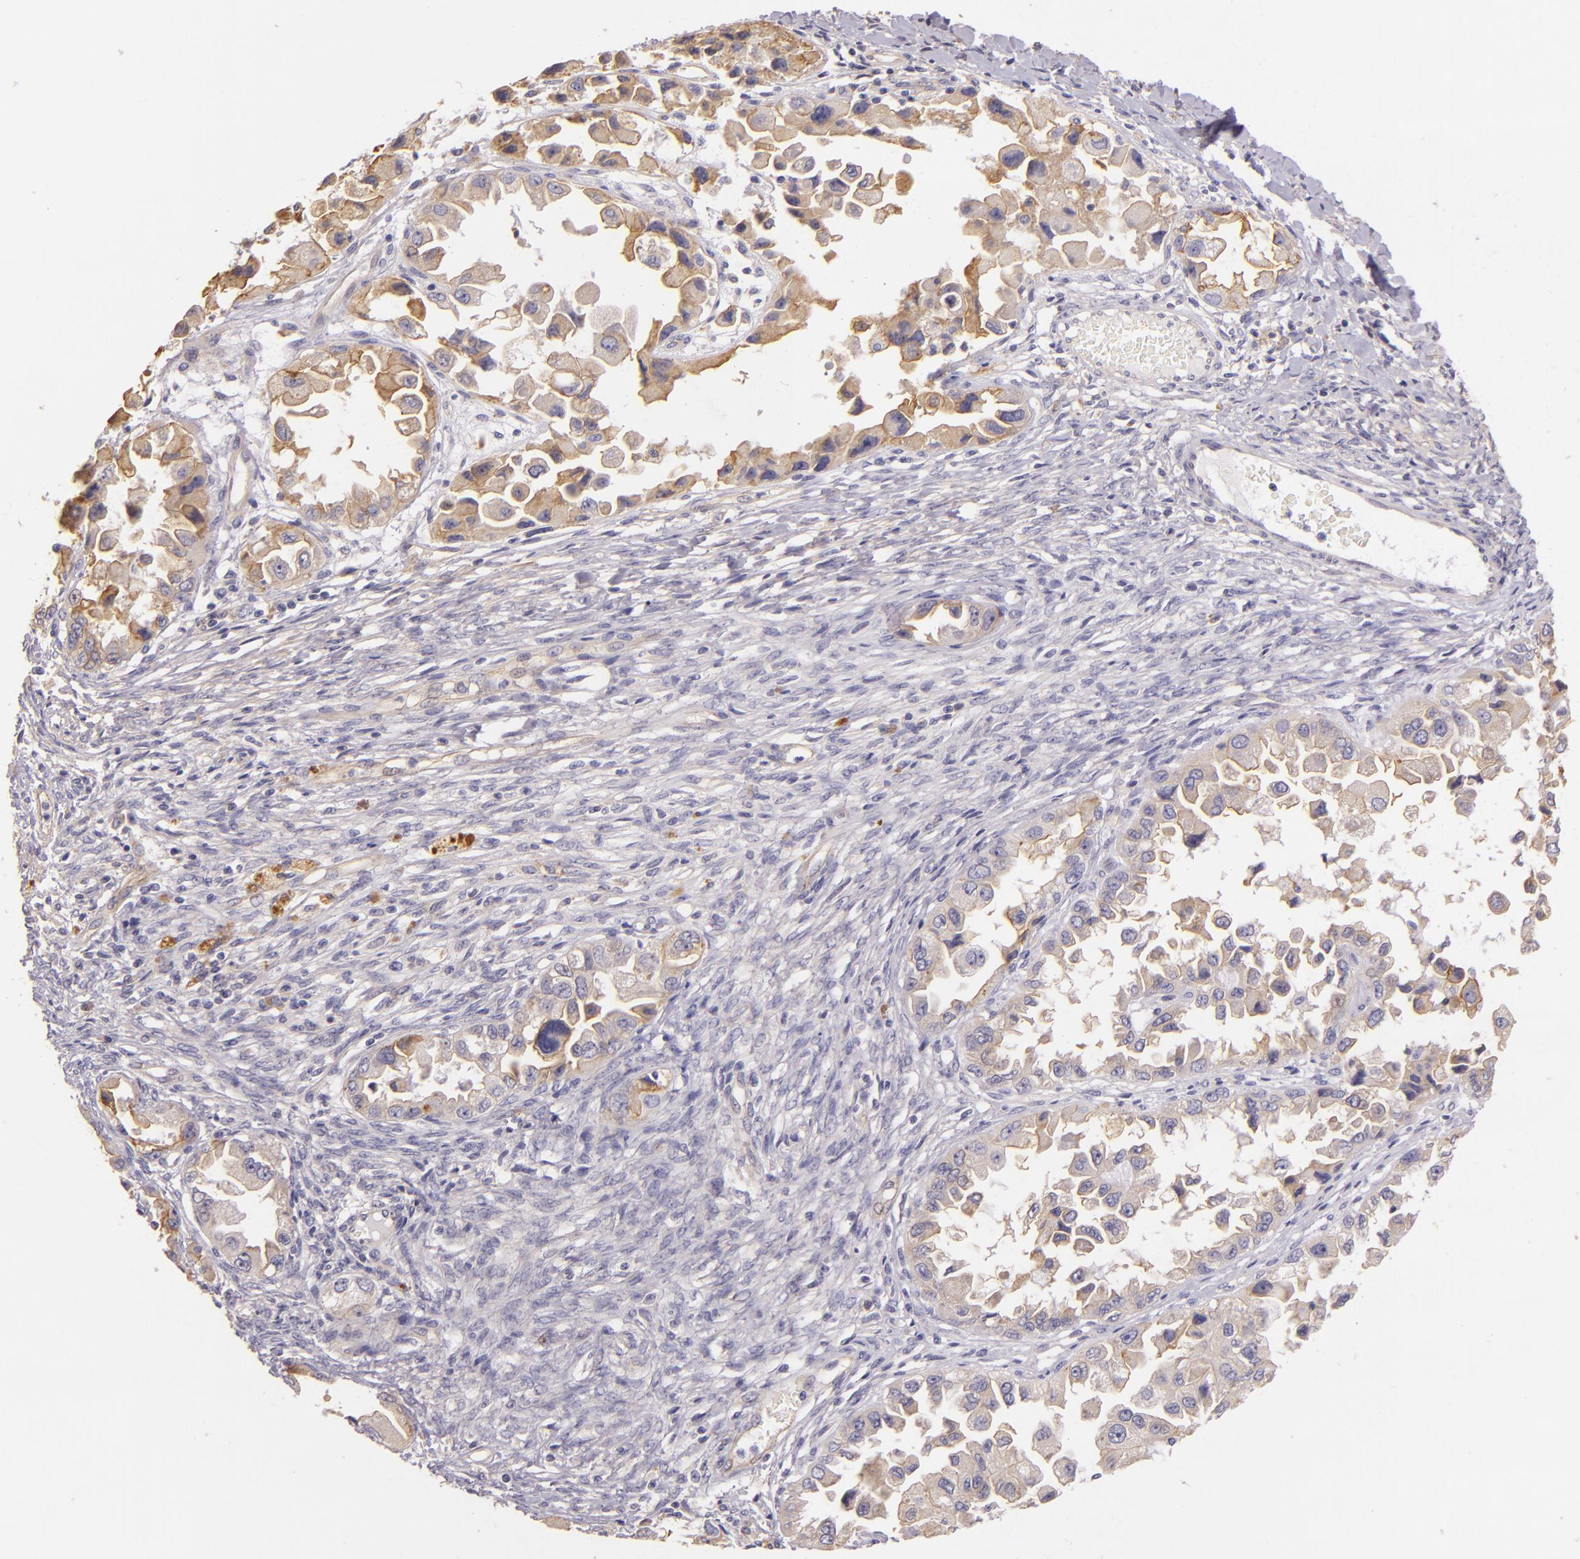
{"staining": {"intensity": "weak", "quantity": "25%-75%", "location": "cytoplasmic/membranous"}, "tissue": "ovarian cancer", "cell_type": "Tumor cells", "image_type": "cancer", "snomed": [{"axis": "morphology", "description": "Cystadenocarcinoma, serous, NOS"}, {"axis": "topography", "description": "Ovary"}], "caption": "IHC (DAB (3,3'-diaminobenzidine)) staining of human serous cystadenocarcinoma (ovarian) displays weak cytoplasmic/membranous protein staining in about 25%-75% of tumor cells.", "gene": "CTSF", "patient": {"sex": "female", "age": 84}}